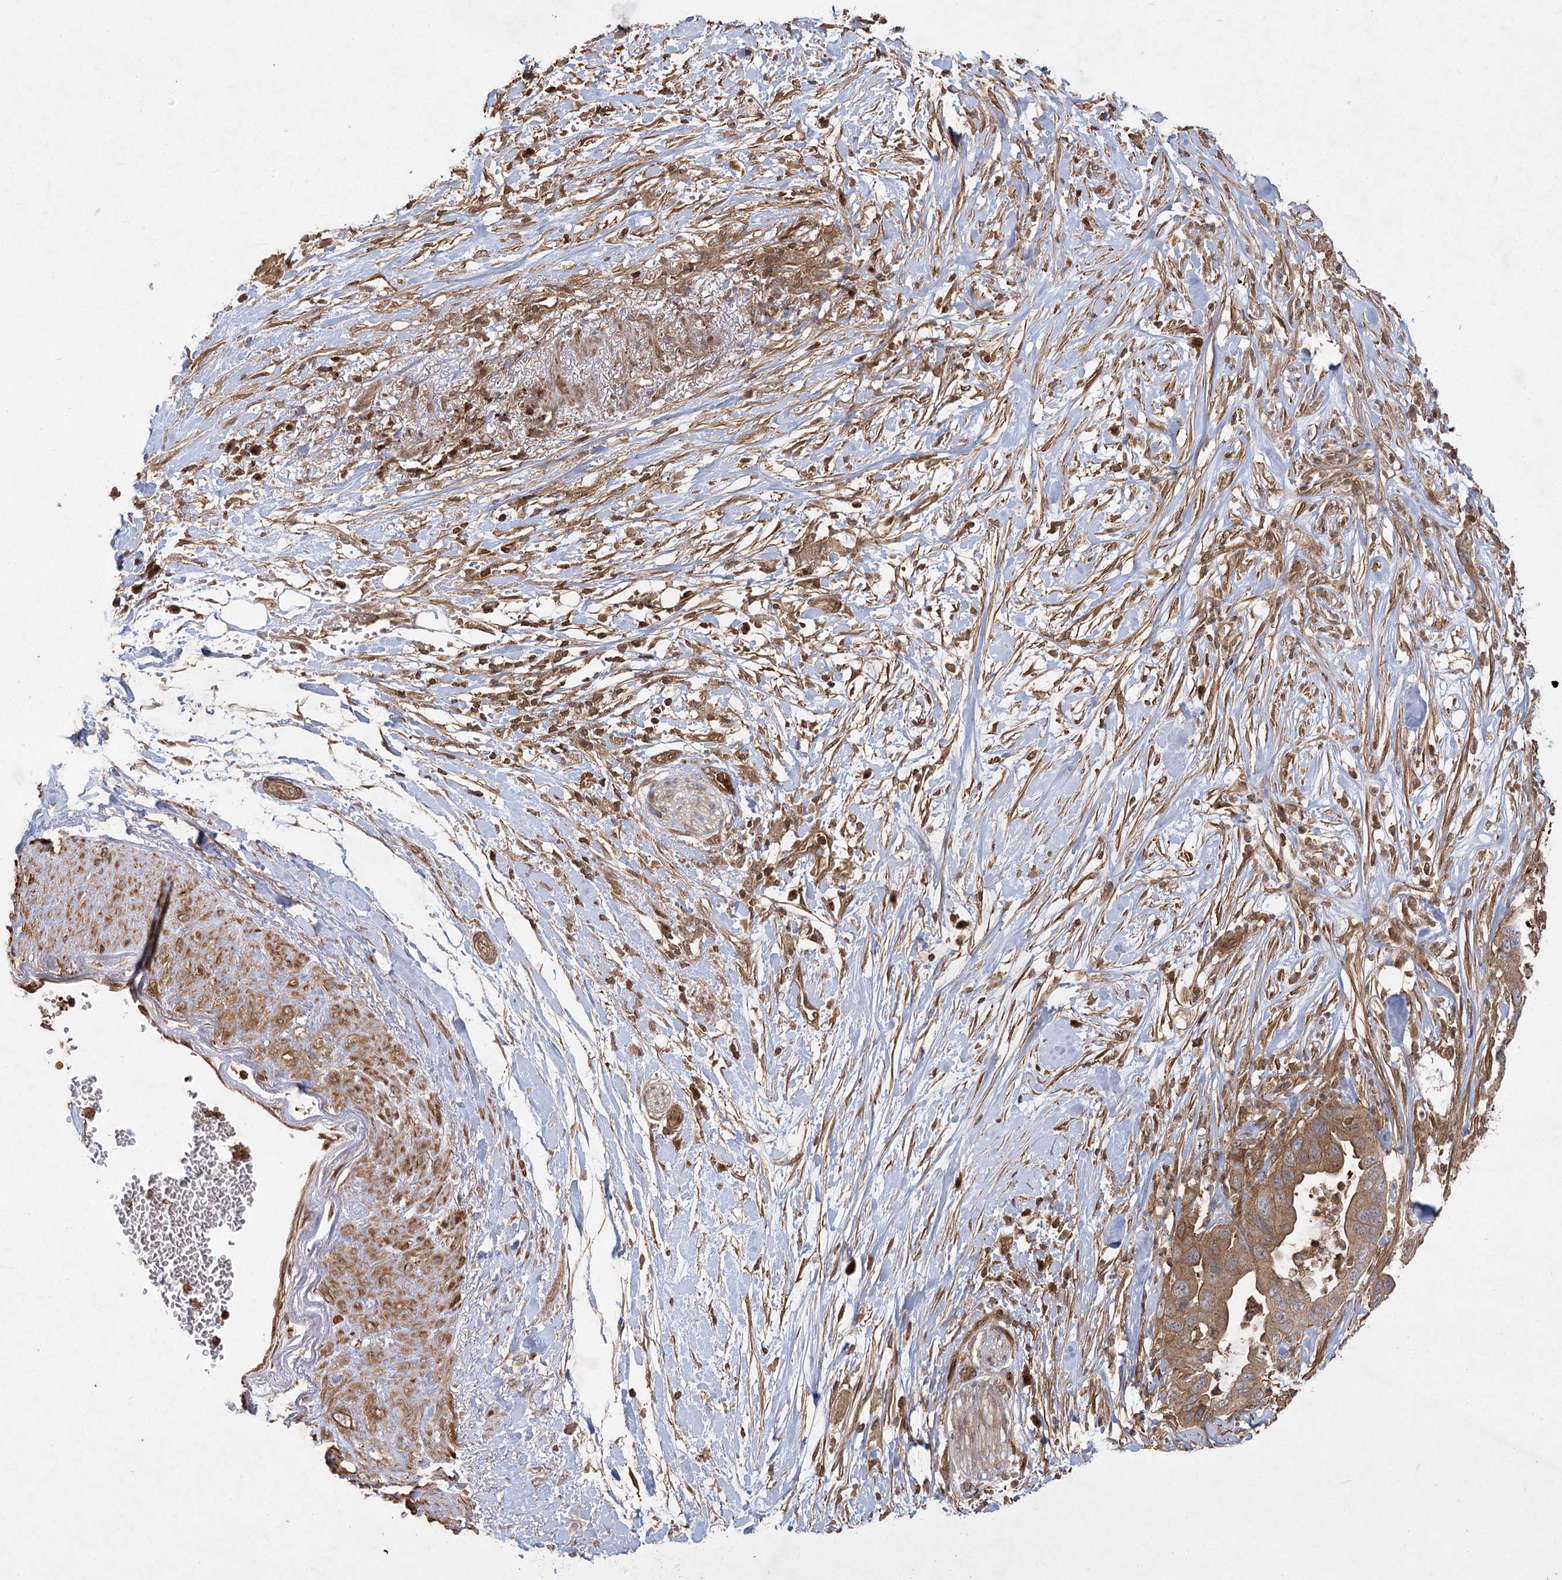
{"staining": {"intensity": "moderate", "quantity": ">75%", "location": "cytoplasmic/membranous"}, "tissue": "pancreatic cancer", "cell_type": "Tumor cells", "image_type": "cancer", "snomed": [{"axis": "morphology", "description": "Adenocarcinoma, NOS"}, {"axis": "topography", "description": "Pancreas"}], "caption": "Adenocarcinoma (pancreatic) stained with a brown dye displays moderate cytoplasmic/membranous positive expression in approximately >75% of tumor cells.", "gene": "MDFIC", "patient": {"sex": "female", "age": 71}}